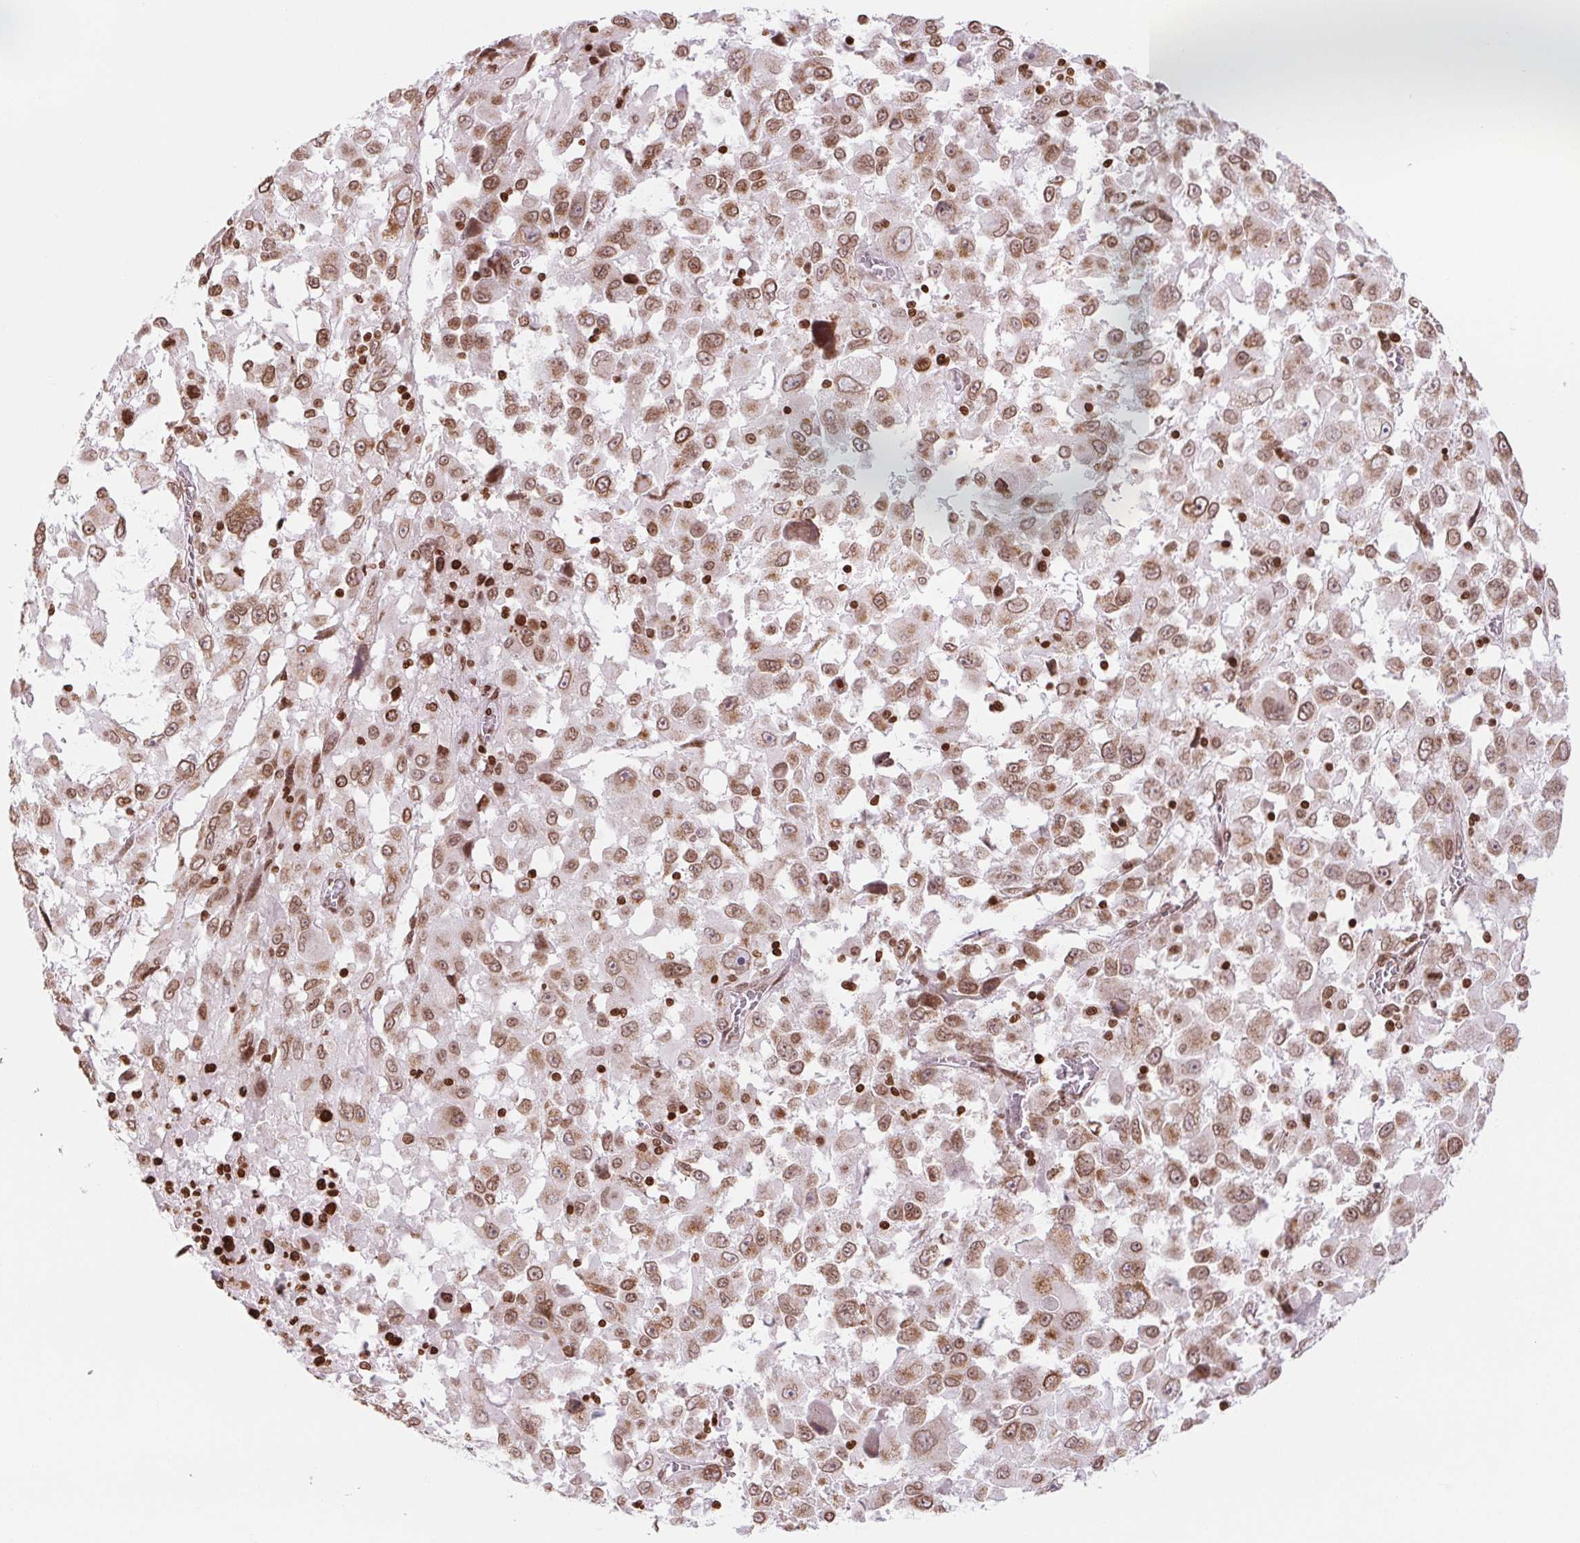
{"staining": {"intensity": "moderate", "quantity": ">75%", "location": "cytoplasmic/membranous,nuclear"}, "tissue": "melanoma", "cell_type": "Tumor cells", "image_type": "cancer", "snomed": [{"axis": "morphology", "description": "Malignant melanoma, Metastatic site"}, {"axis": "topography", "description": "Soft tissue"}], "caption": "Moderate cytoplasmic/membranous and nuclear expression is seen in approximately >75% of tumor cells in melanoma. (DAB = brown stain, brightfield microscopy at high magnification).", "gene": "SMIM12", "patient": {"sex": "male", "age": 50}}